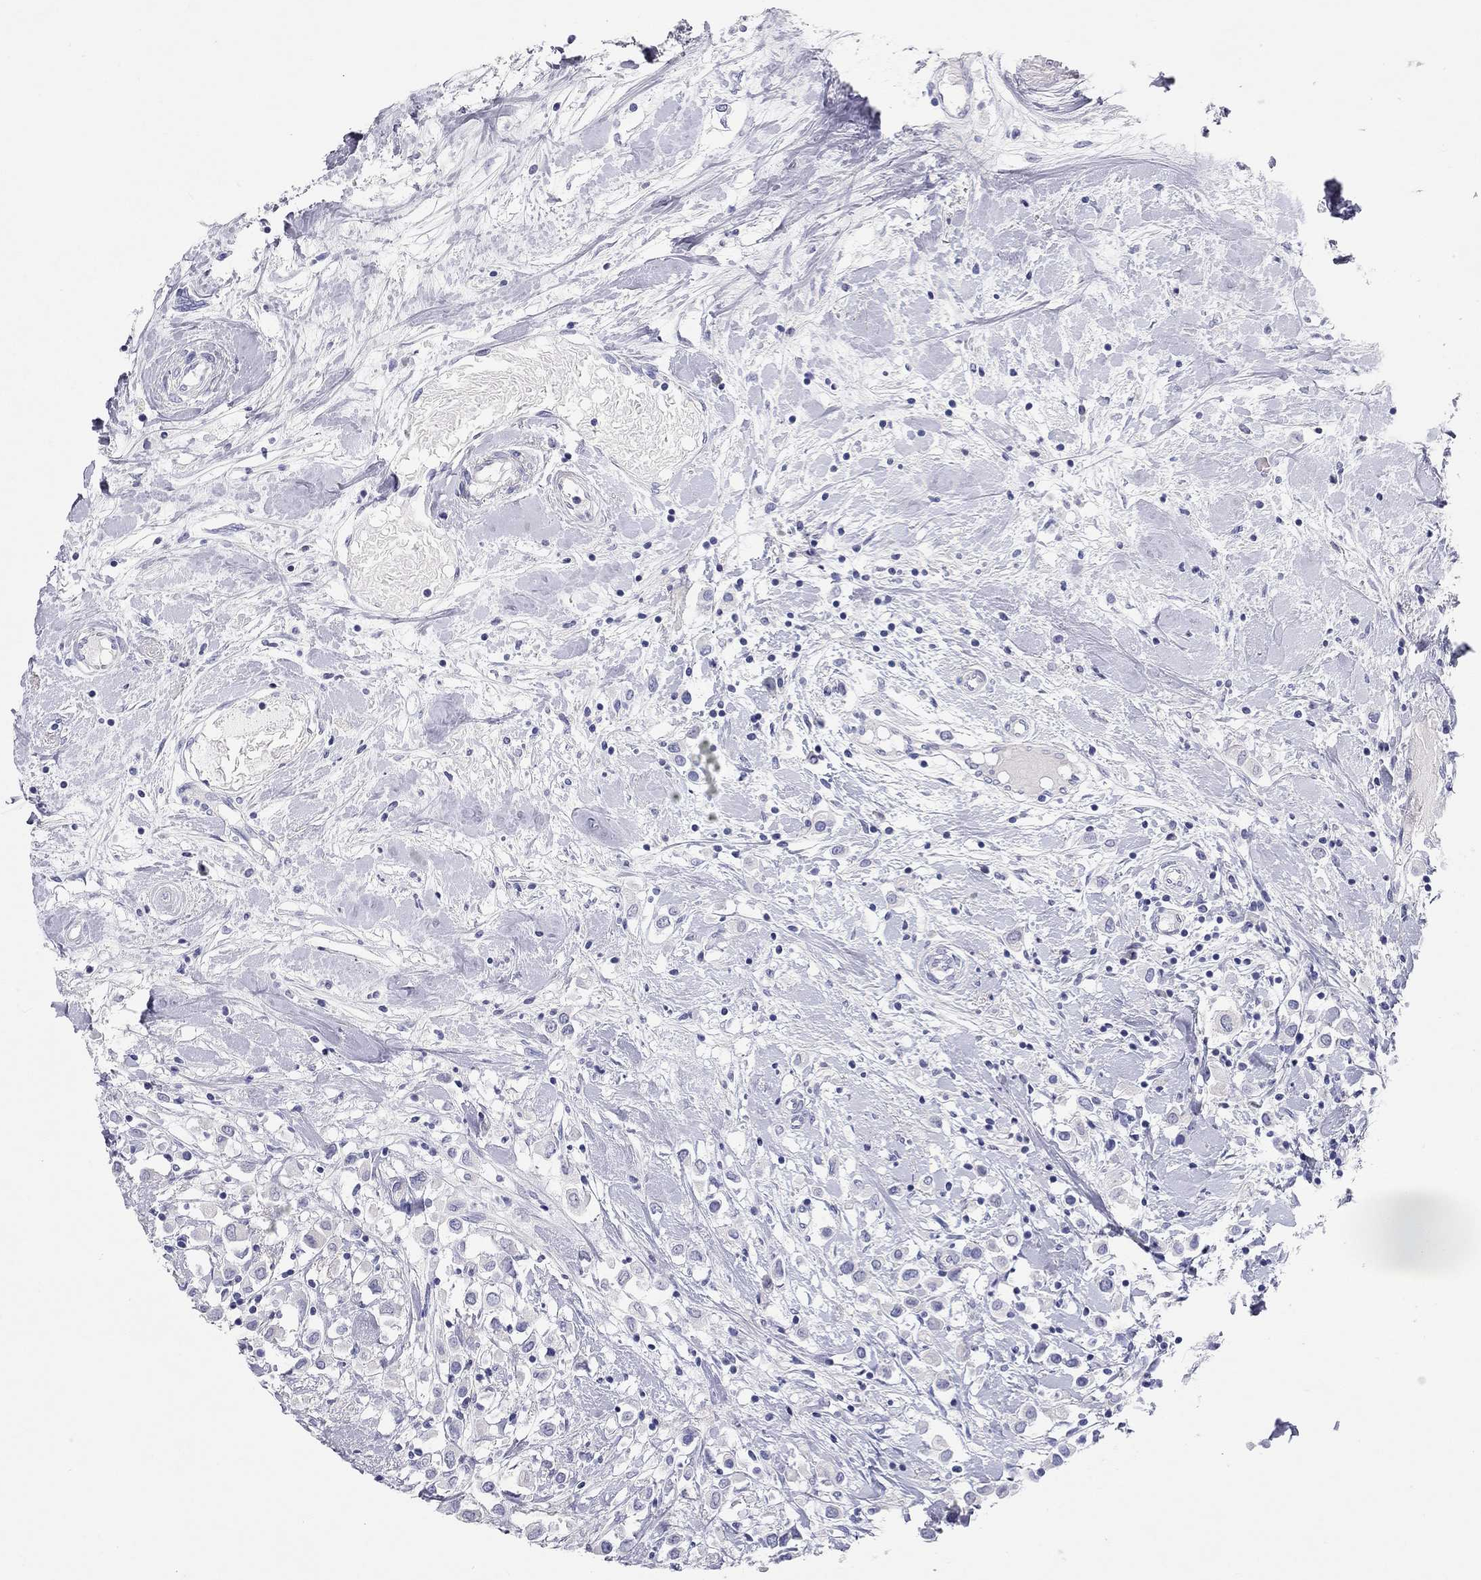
{"staining": {"intensity": "negative", "quantity": "none", "location": "none"}, "tissue": "breast cancer", "cell_type": "Tumor cells", "image_type": "cancer", "snomed": [{"axis": "morphology", "description": "Duct carcinoma"}, {"axis": "topography", "description": "Breast"}], "caption": "This is an immunohistochemistry histopathology image of breast invasive ductal carcinoma. There is no staining in tumor cells.", "gene": "PCDHGC5", "patient": {"sex": "female", "age": 61}}